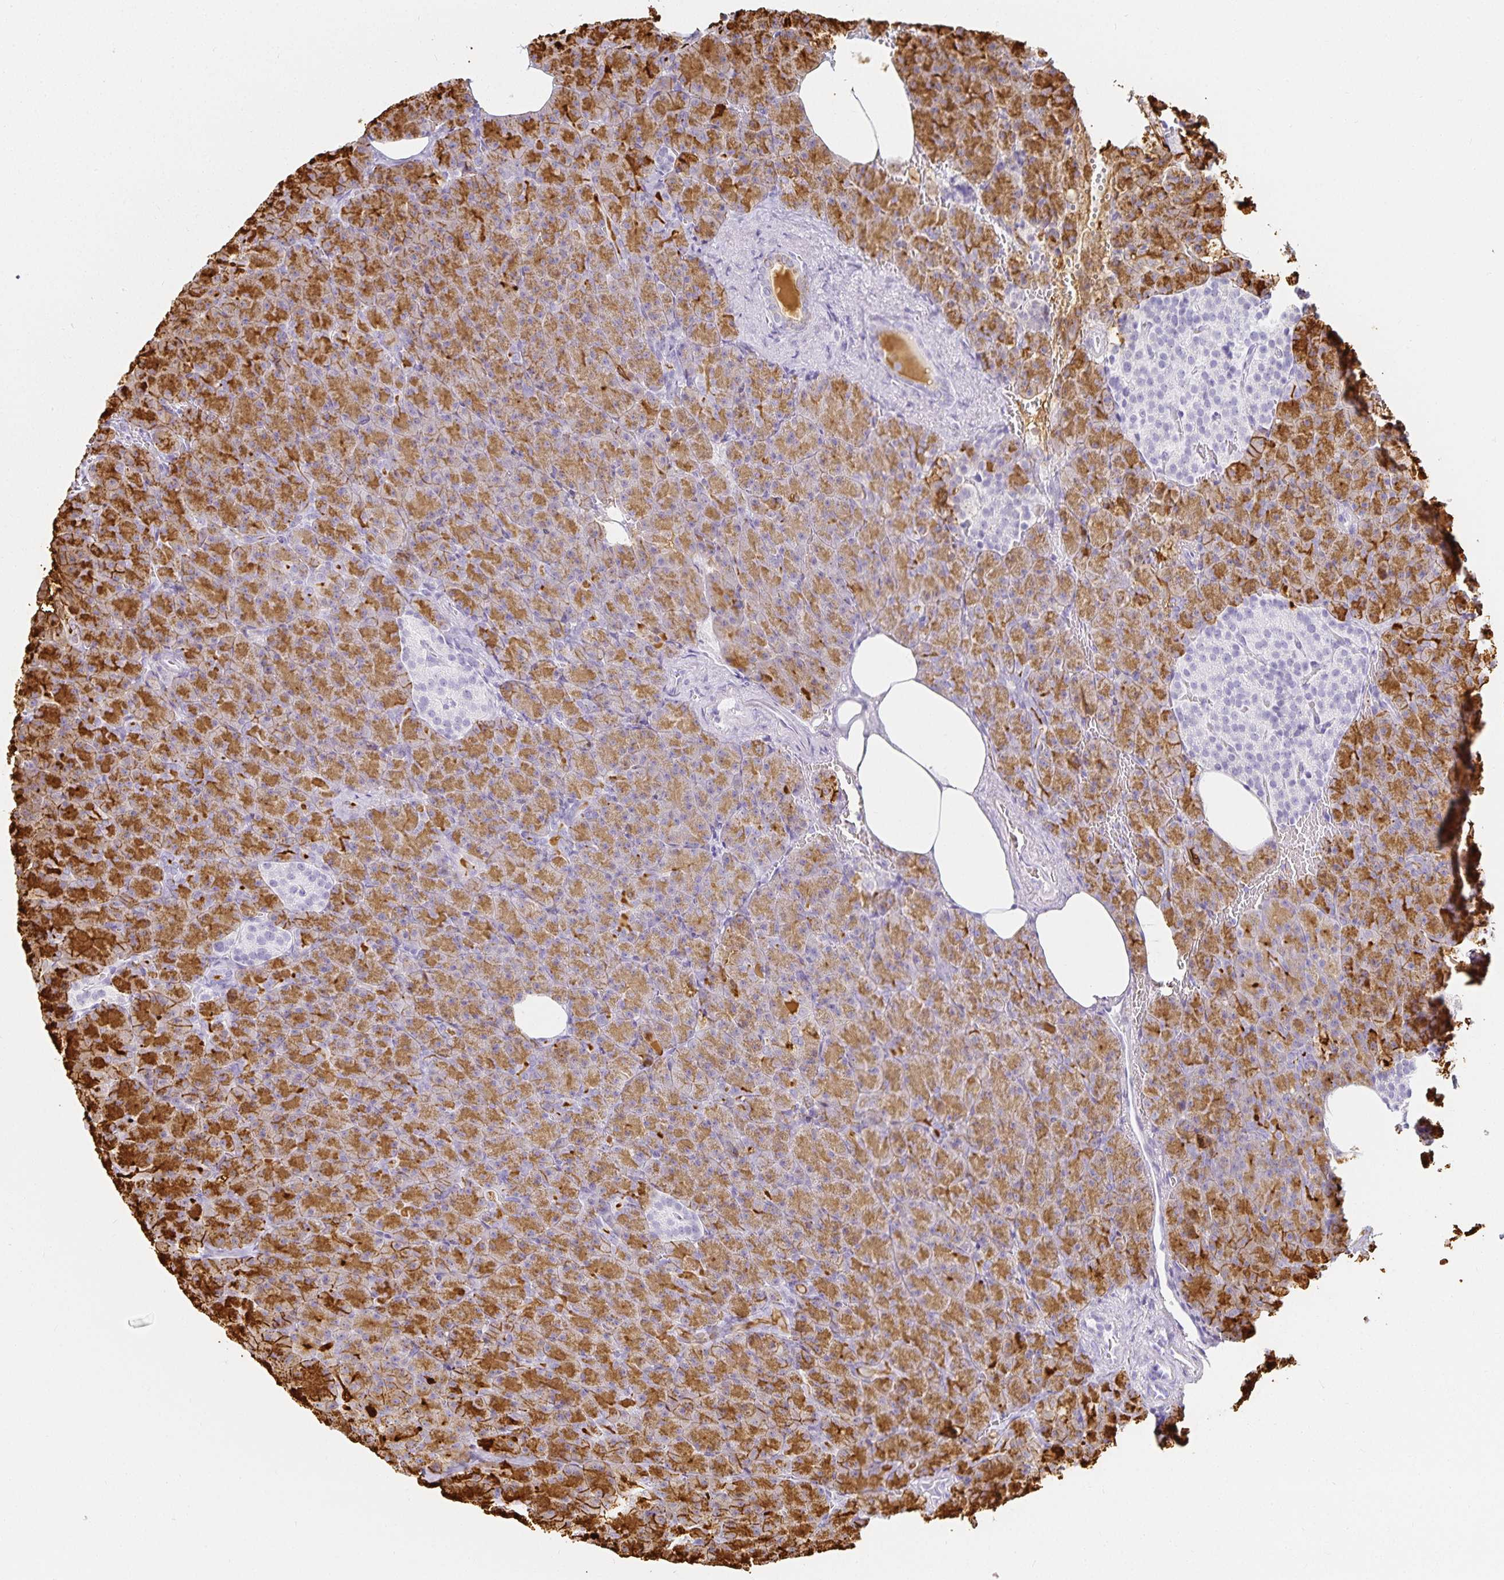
{"staining": {"intensity": "strong", "quantity": ">75%", "location": "cytoplasmic/membranous"}, "tissue": "pancreas", "cell_type": "Exocrine glandular cells", "image_type": "normal", "snomed": [{"axis": "morphology", "description": "Normal tissue, NOS"}, {"axis": "topography", "description": "Pancreas"}], "caption": "Immunohistochemical staining of benign human pancreas shows strong cytoplasmic/membranous protein positivity in about >75% of exocrine glandular cells.", "gene": "GP2", "patient": {"sex": "female", "age": 74}}